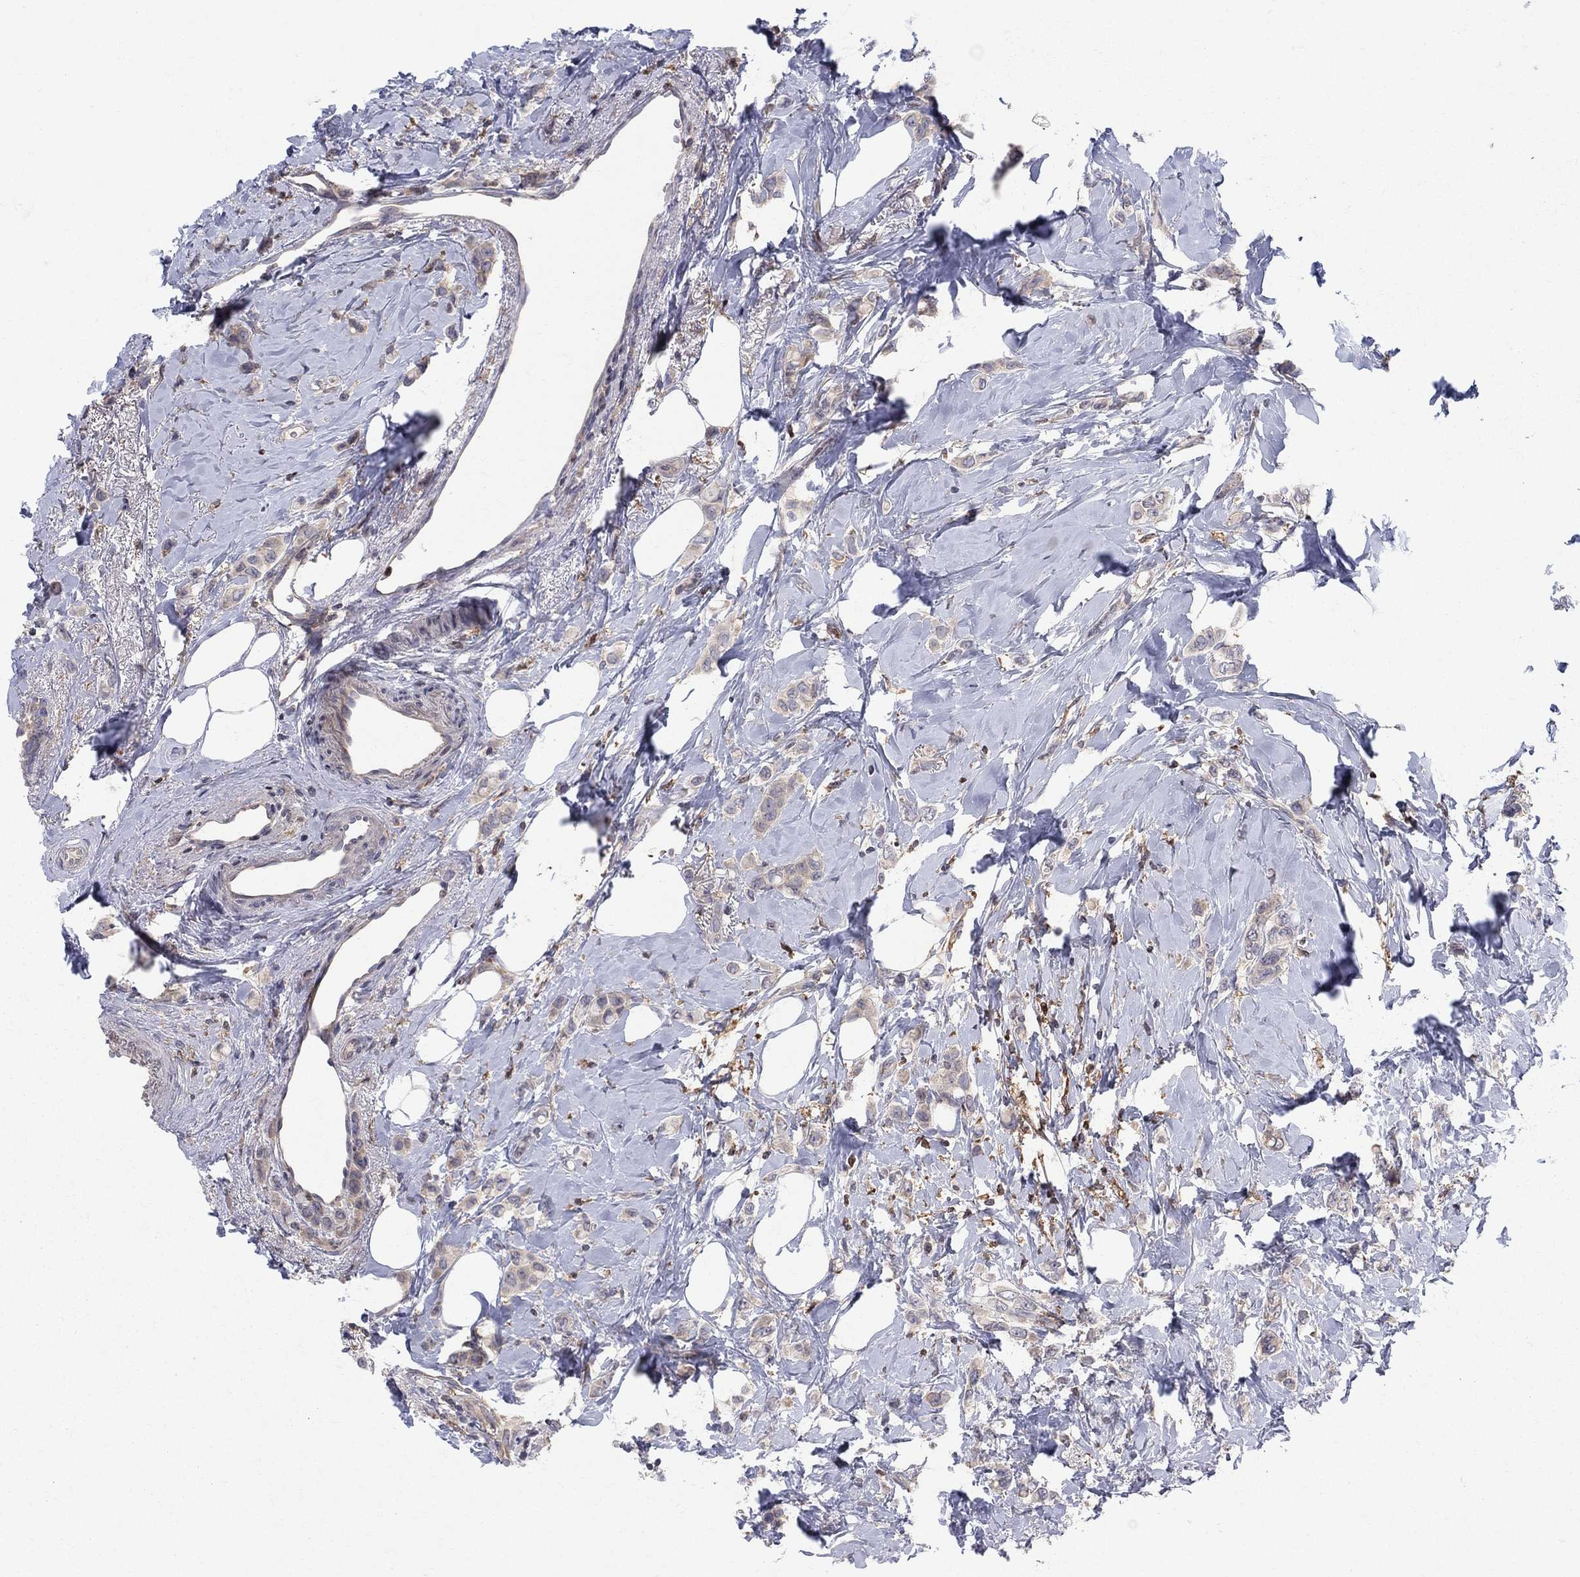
{"staining": {"intensity": "negative", "quantity": "none", "location": "none"}, "tissue": "breast cancer", "cell_type": "Tumor cells", "image_type": "cancer", "snomed": [{"axis": "morphology", "description": "Lobular carcinoma"}, {"axis": "topography", "description": "Breast"}], "caption": "The histopathology image exhibits no significant positivity in tumor cells of breast cancer. (Stains: DAB (3,3'-diaminobenzidine) immunohistochemistry with hematoxylin counter stain, Microscopy: brightfield microscopy at high magnification).", "gene": "ZNHIT3", "patient": {"sex": "female", "age": 66}}